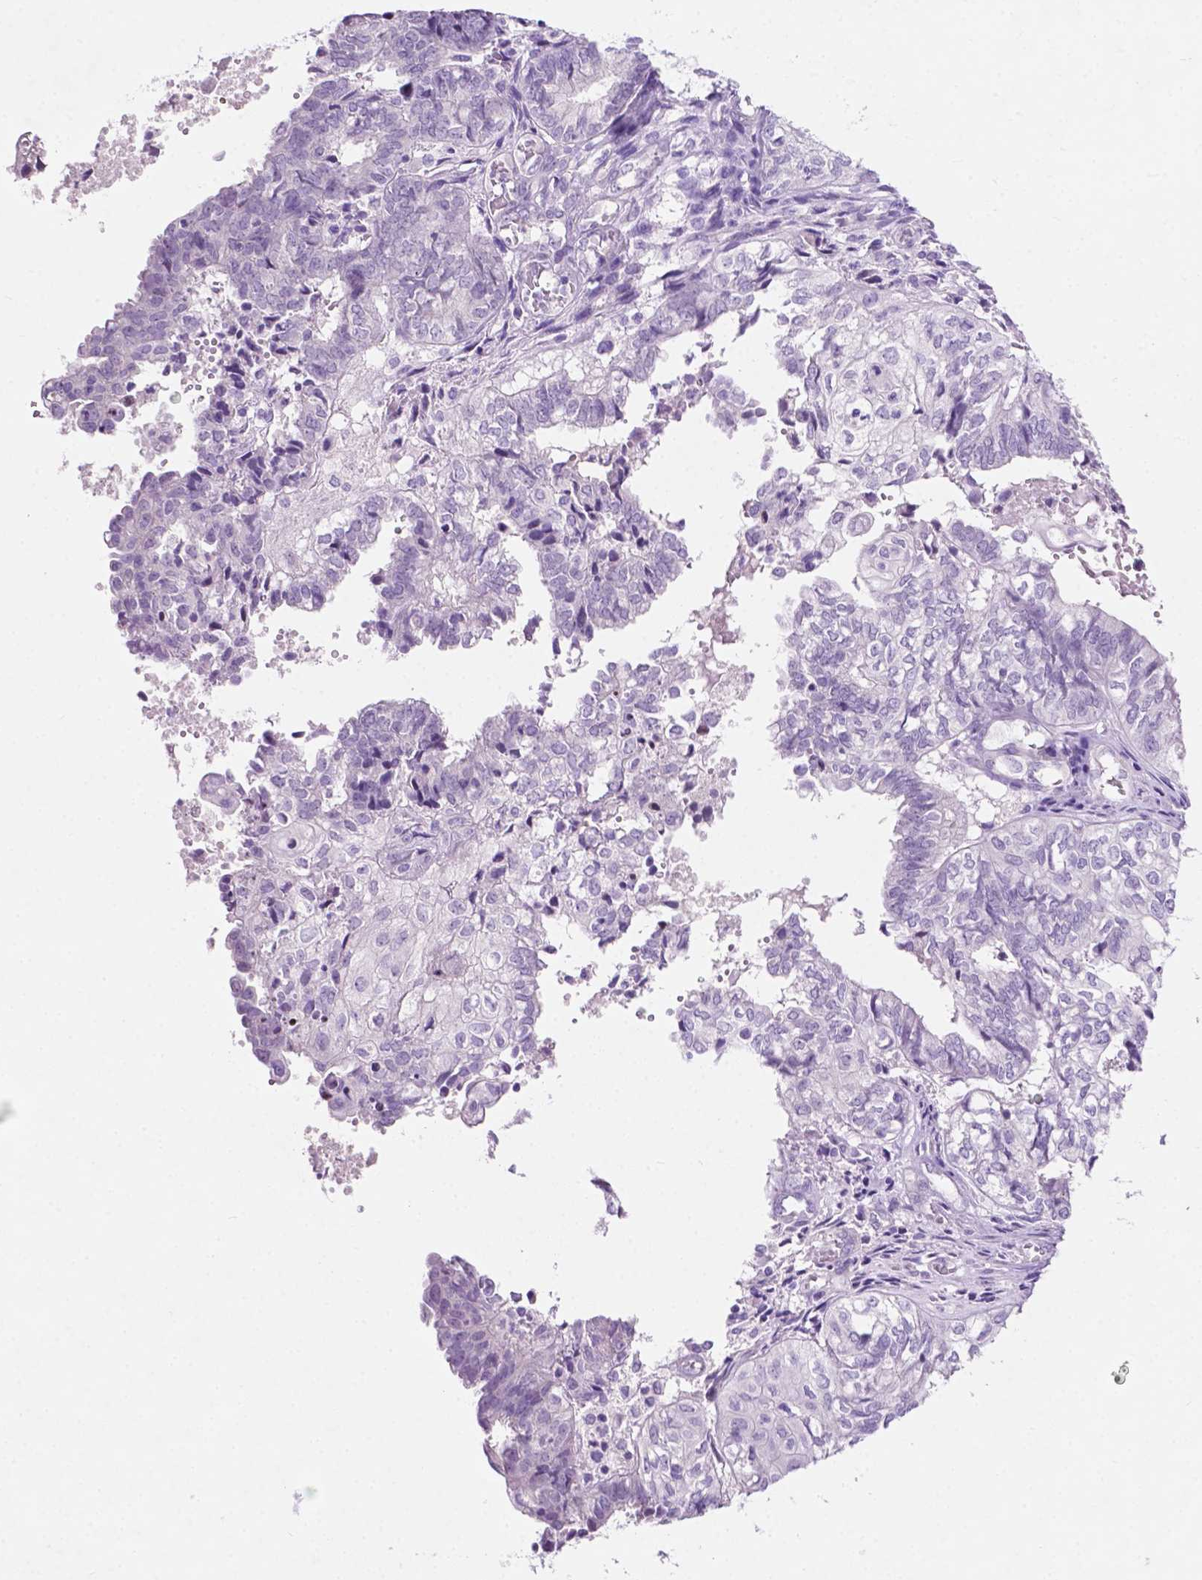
{"staining": {"intensity": "negative", "quantity": "none", "location": "none"}, "tissue": "ovarian cancer", "cell_type": "Tumor cells", "image_type": "cancer", "snomed": [{"axis": "morphology", "description": "Carcinoma, endometroid"}, {"axis": "topography", "description": "Ovary"}], "caption": "High magnification brightfield microscopy of ovarian cancer (endometroid carcinoma) stained with DAB (3,3'-diaminobenzidine) (brown) and counterstained with hematoxylin (blue): tumor cells show no significant positivity.", "gene": "ASPG", "patient": {"sex": "female", "age": 64}}